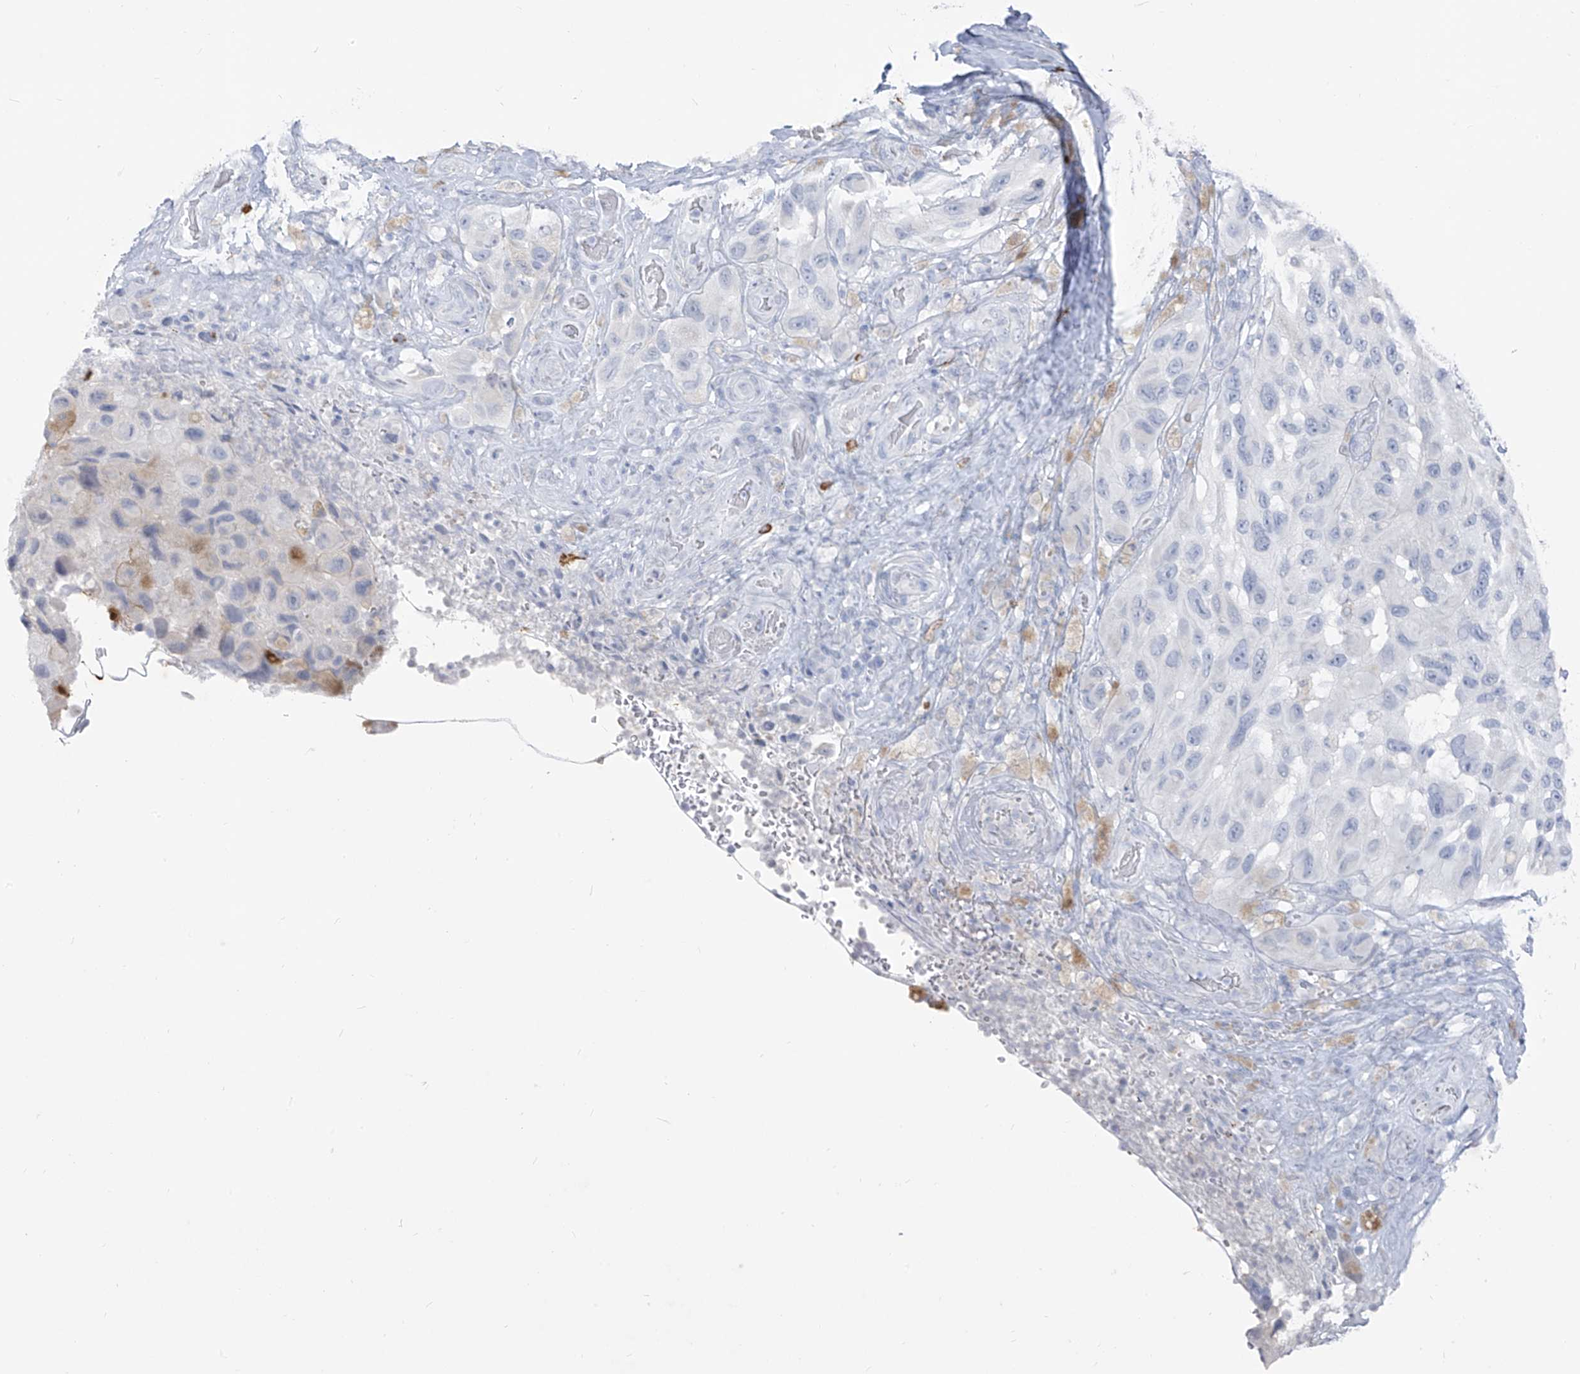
{"staining": {"intensity": "negative", "quantity": "none", "location": "none"}, "tissue": "melanoma", "cell_type": "Tumor cells", "image_type": "cancer", "snomed": [{"axis": "morphology", "description": "Malignant melanoma, NOS"}, {"axis": "topography", "description": "Skin"}], "caption": "High power microscopy micrograph of an immunohistochemistry (IHC) micrograph of melanoma, revealing no significant staining in tumor cells.", "gene": "CX3CR1", "patient": {"sex": "female", "age": 73}}